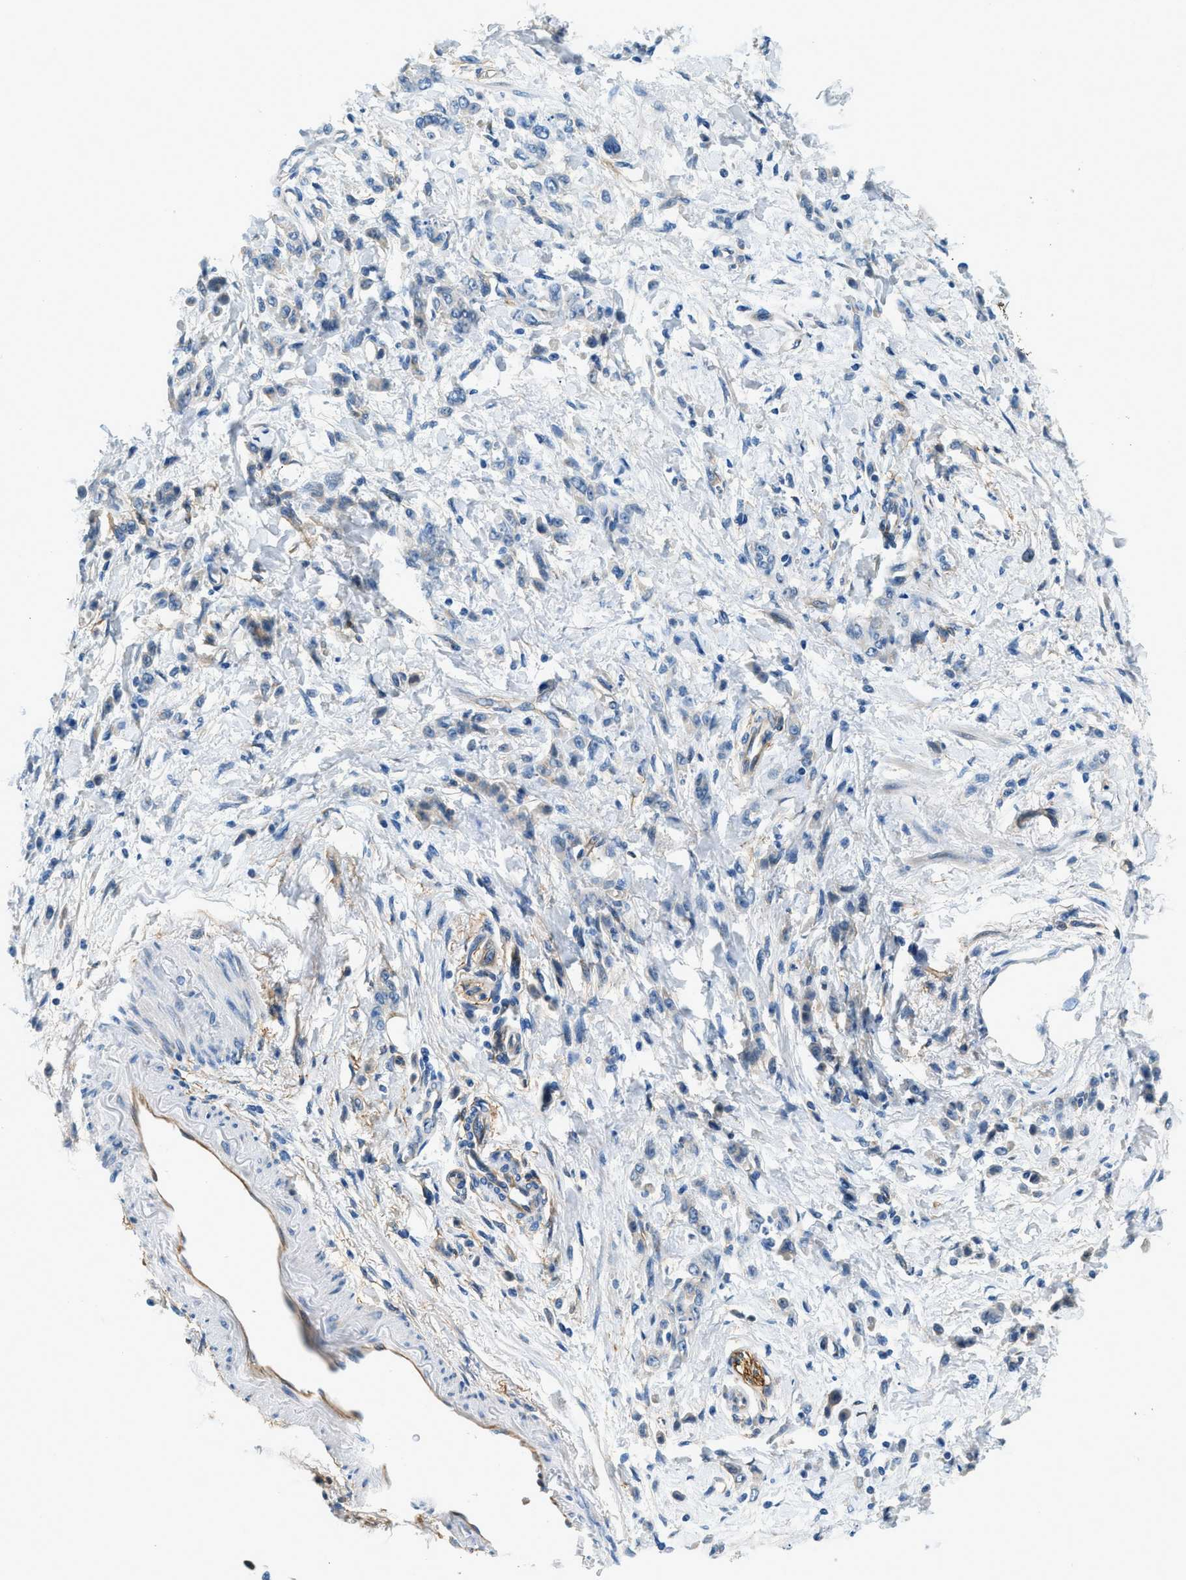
{"staining": {"intensity": "negative", "quantity": "none", "location": "none"}, "tissue": "stomach cancer", "cell_type": "Tumor cells", "image_type": "cancer", "snomed": [{"axis": "morphology", "description": "Normal tissue, NOS"}, {"axis": "morphology", "description": "Adenocarcinoma, NOS"}, {"axis": "topography", "description": "Stomach"}], "caption": "IHC of human adenocarcinoma (stomach) shows no expression in tumor cells.", "gene": "ZNF367", "patient": {"sex": "male", "age": 82}}